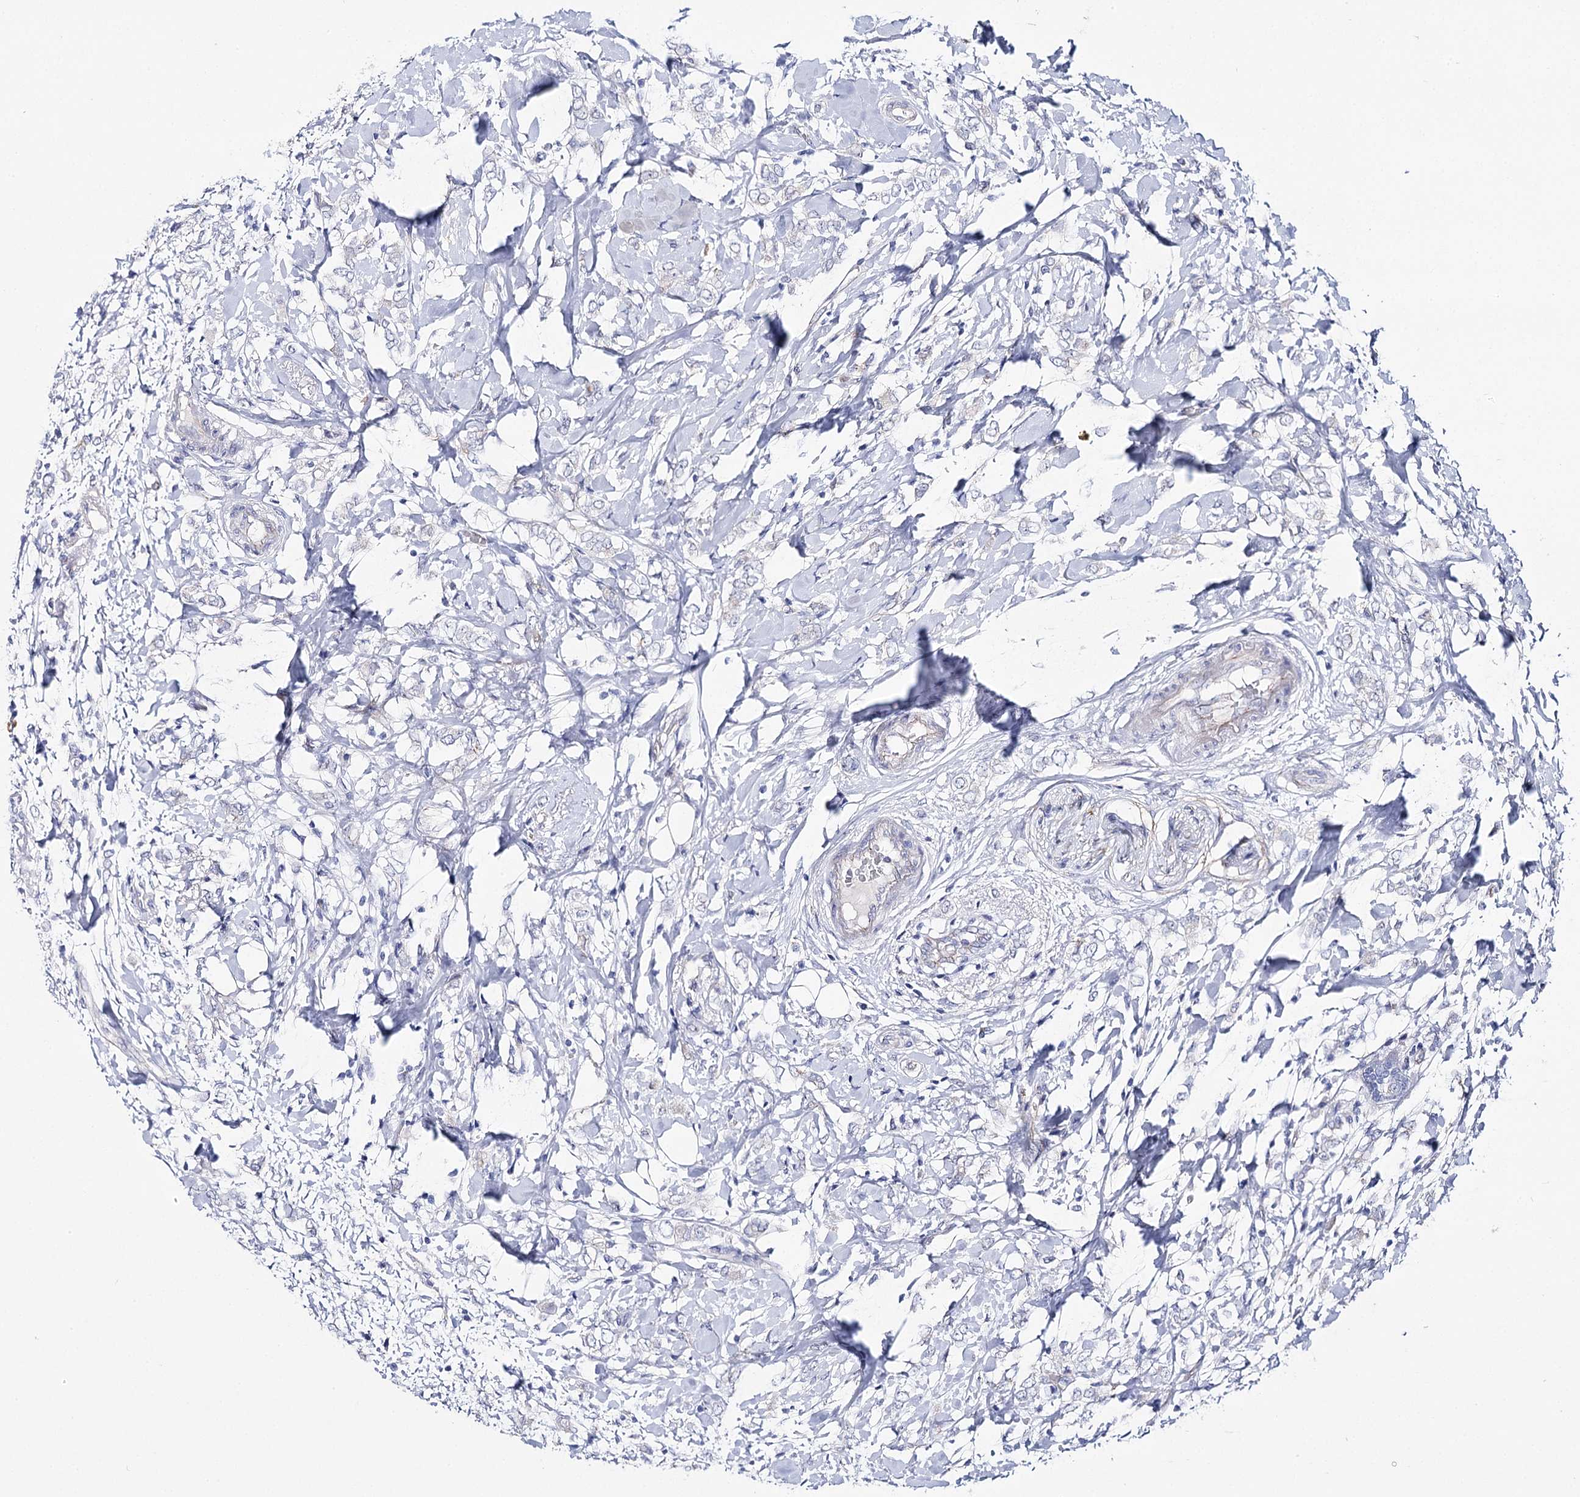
{"staining": {"intensity": "negative", "quantity": "none", "location": "none"}, "tissue": "breast cancer", "cell_type": "Tumor cells", "image_type": "cancer", "snomed": [{"axis": "morphology", "description": "Normal tissue, NOS"}, {"axis": "morphology", "description": "Lobular carcinoma"}, {"axis": "topography", "description": "Breast"}], "caption": "IHC image of neoplastic tissue: human breast cancer (lobular carcinoma) stained with DAB (3,3'-diaminobenzidine) shows no significant protein positivity in tumor cells. (Brightfield microscopy of DAB immunohistochemistry at high magnification).", "gene": "NRAP", "patient": {"sex": "female", "age": 47}}